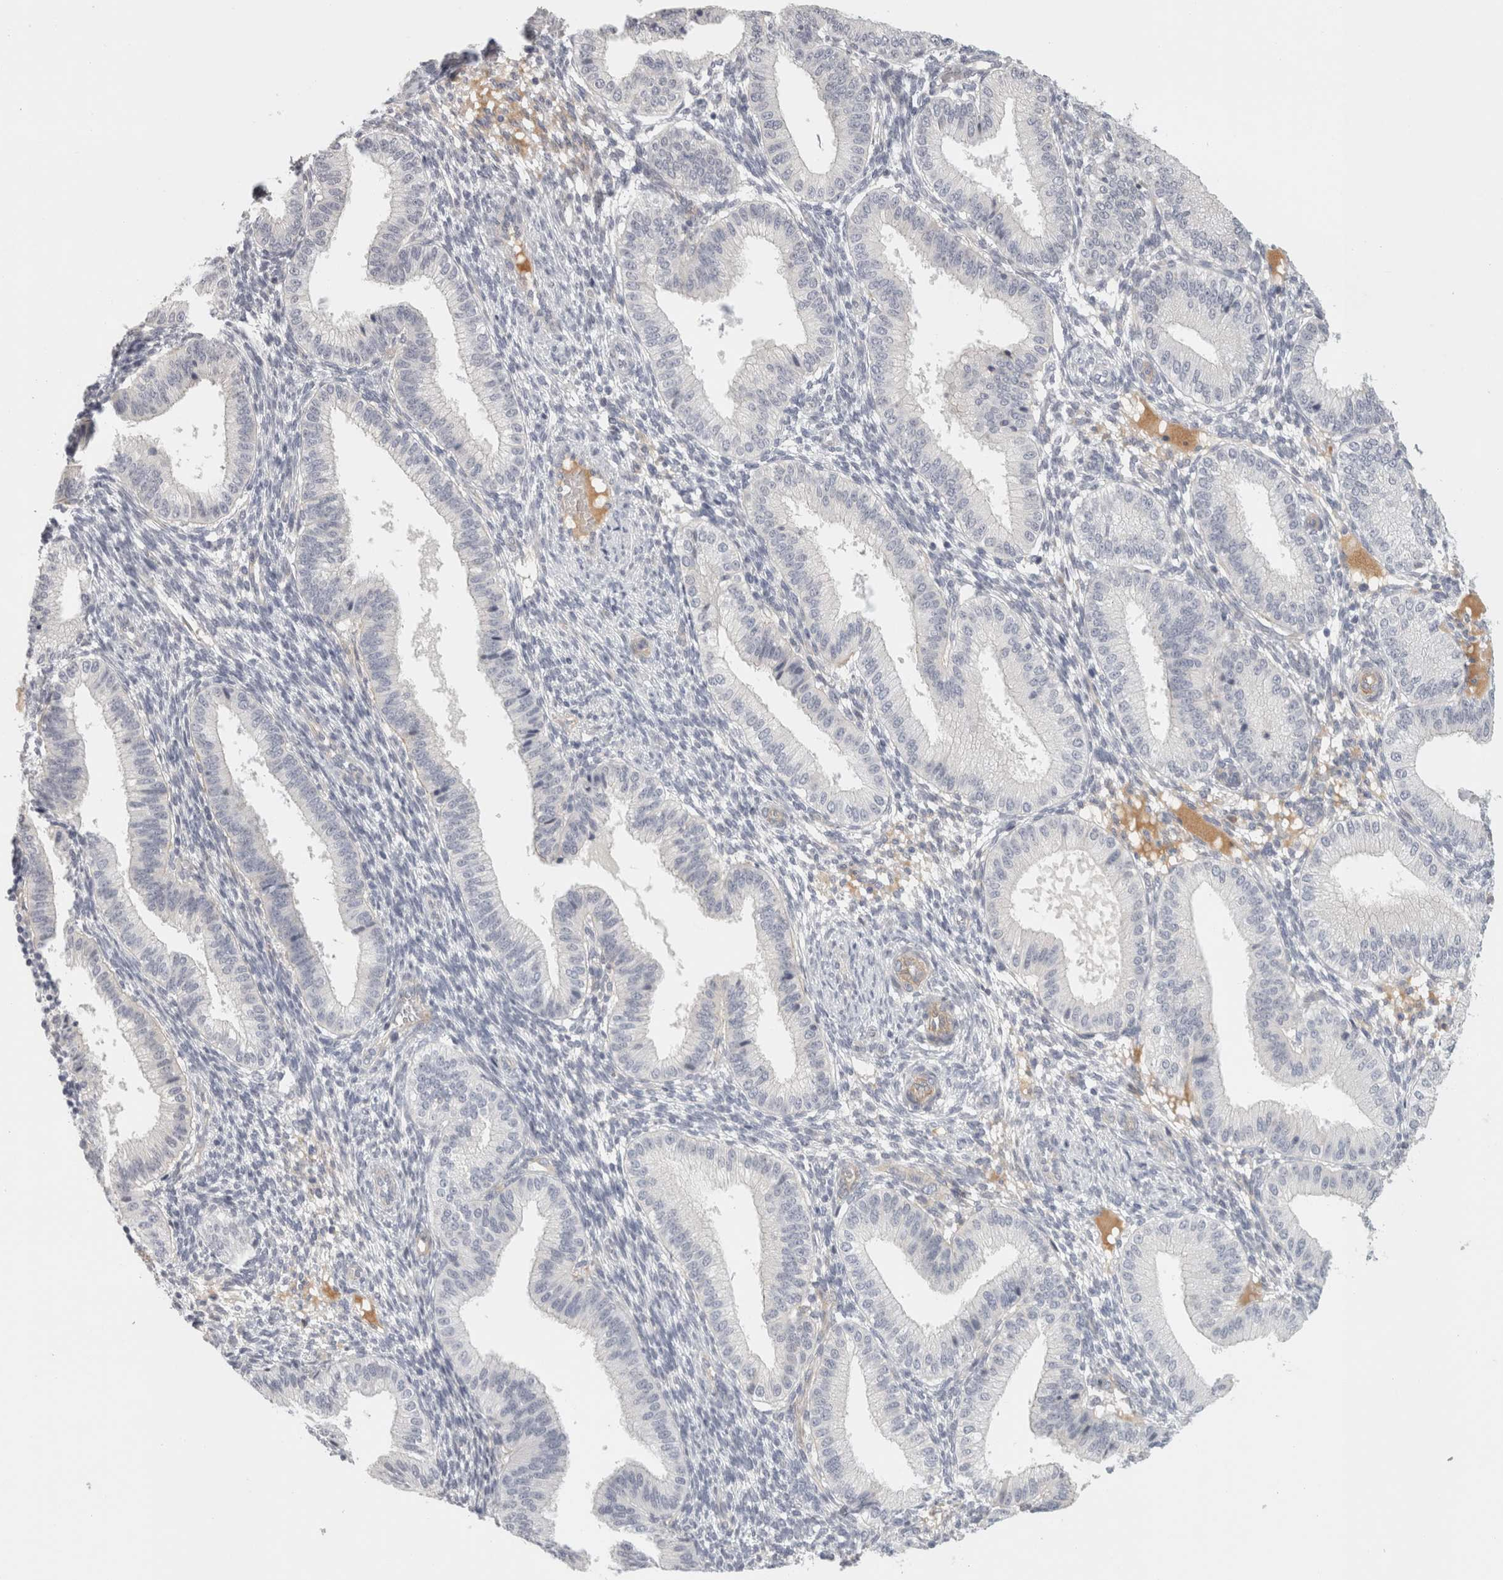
{"staining": {"intensity": "negative", "quantity": "none", "location": "none"}, "tissue": "endometrium", "cell_type": "Cells in endometrial stroma", "image_type": "normal", "snomed": [{"axis": "morphology", "description": "Normal tissue, NOS"}, {"axis": "topography", "description": "Endometrium"}], "caption": "Cells in endometrial stroma are negative for brown protein staining in unremarkable endometrium. The staining is performed using DAB brown chromogen with nuclei counter-stained in using hematoxylin.", "gene": "FBLIM1", "patient": {"sex": "female", "age": 39}}